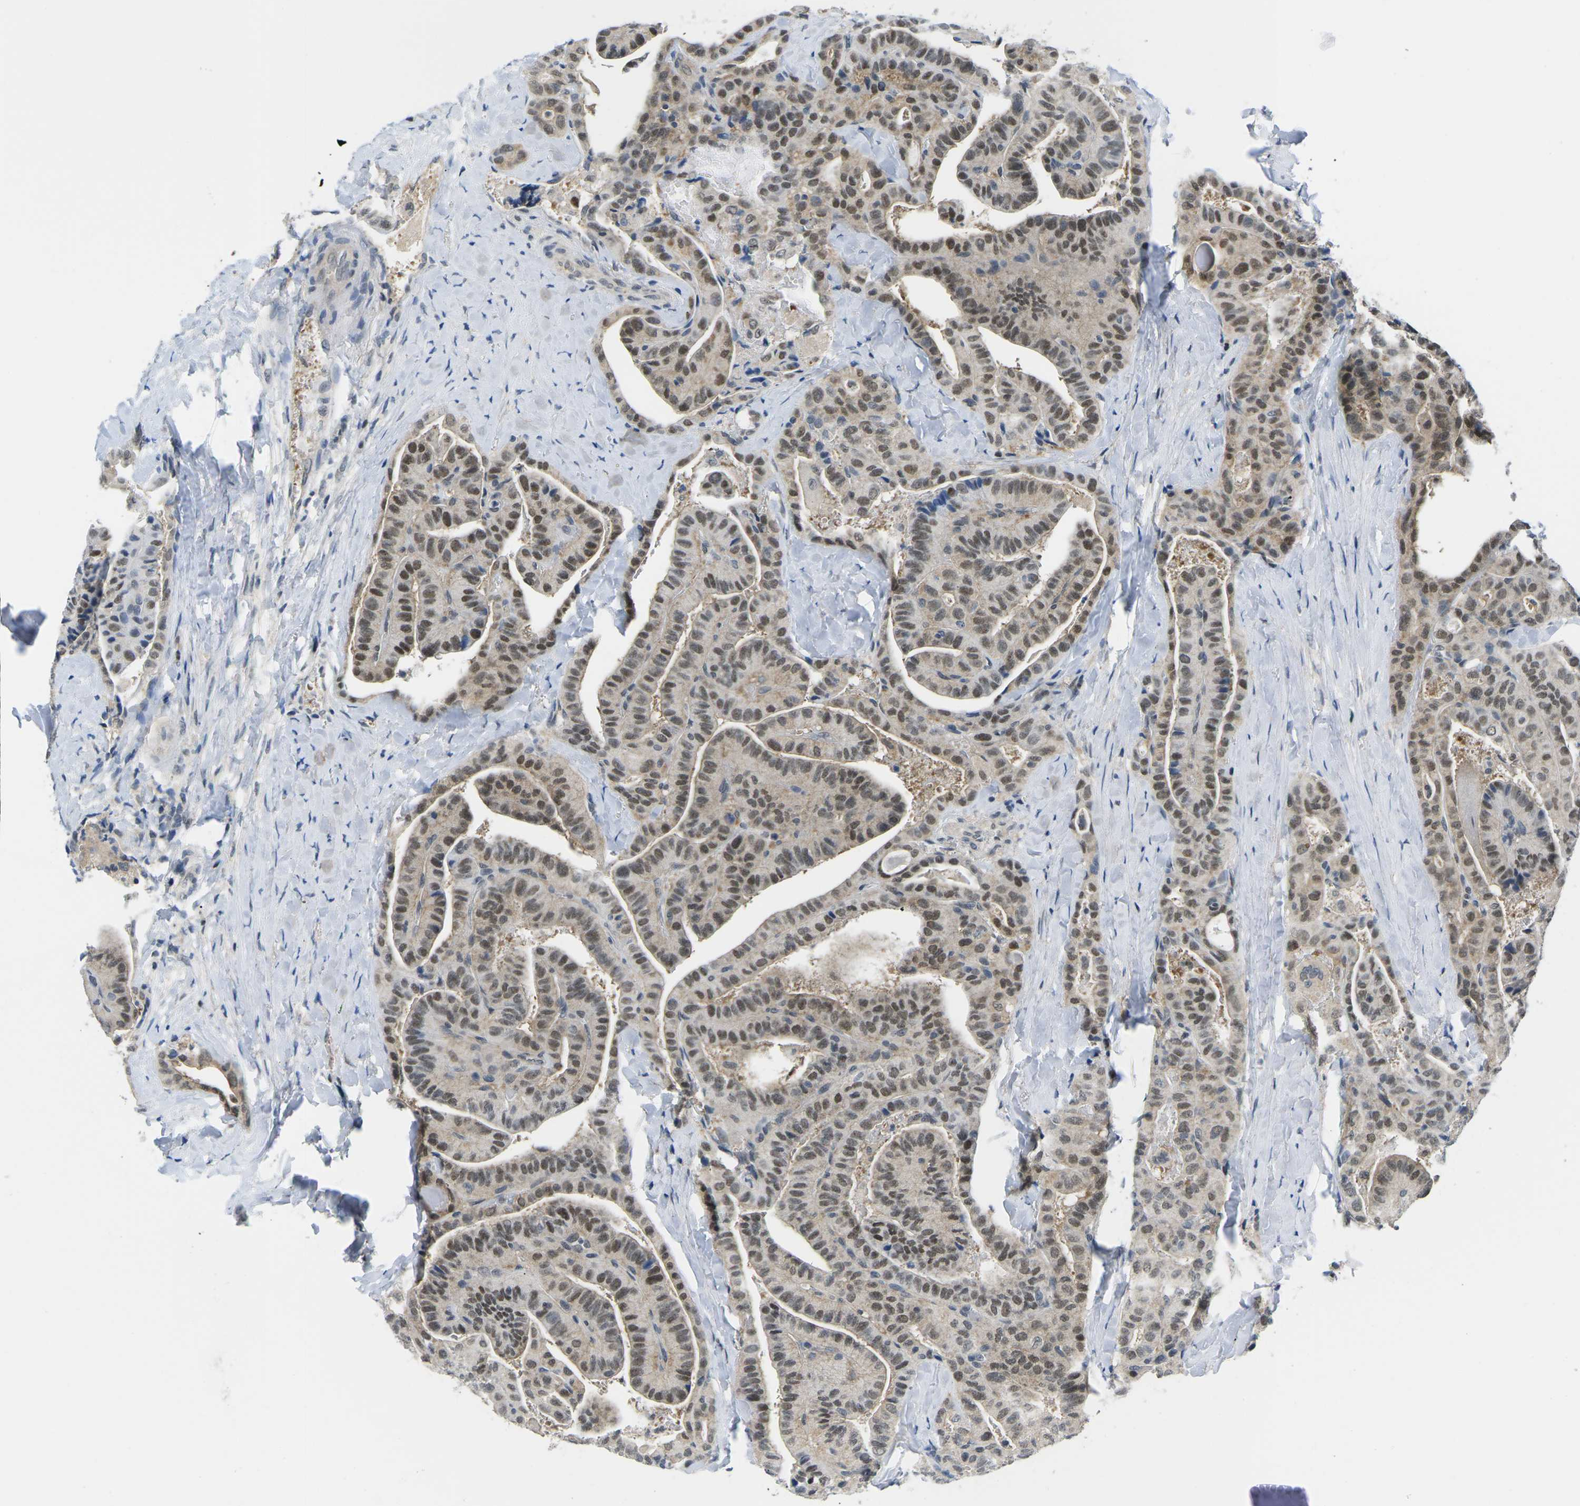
{"staining": {"intensity": "moderate", "quantity": ">75%", "location": "cytoplasmic/membranous,nuclear"}, "tissue": "thyroid cancer", "cell_type": "Tumor cells", "image_type": "cancer", "snomed": [{"axis": "morphology", "description": "Papillary adenocarcinoma, NOS"}, {"axis": "topography", "description": "Thyroid gland"}], "caption": "Brown immunohistochemical staining in thyroid papillary adenocarcinoma shows moderate cytoplasmic/membranous and nuclear expression in approximately >75% of tumor cells.", "gene": "UBA7", "patient": {"sex": "male", "age": 77}}